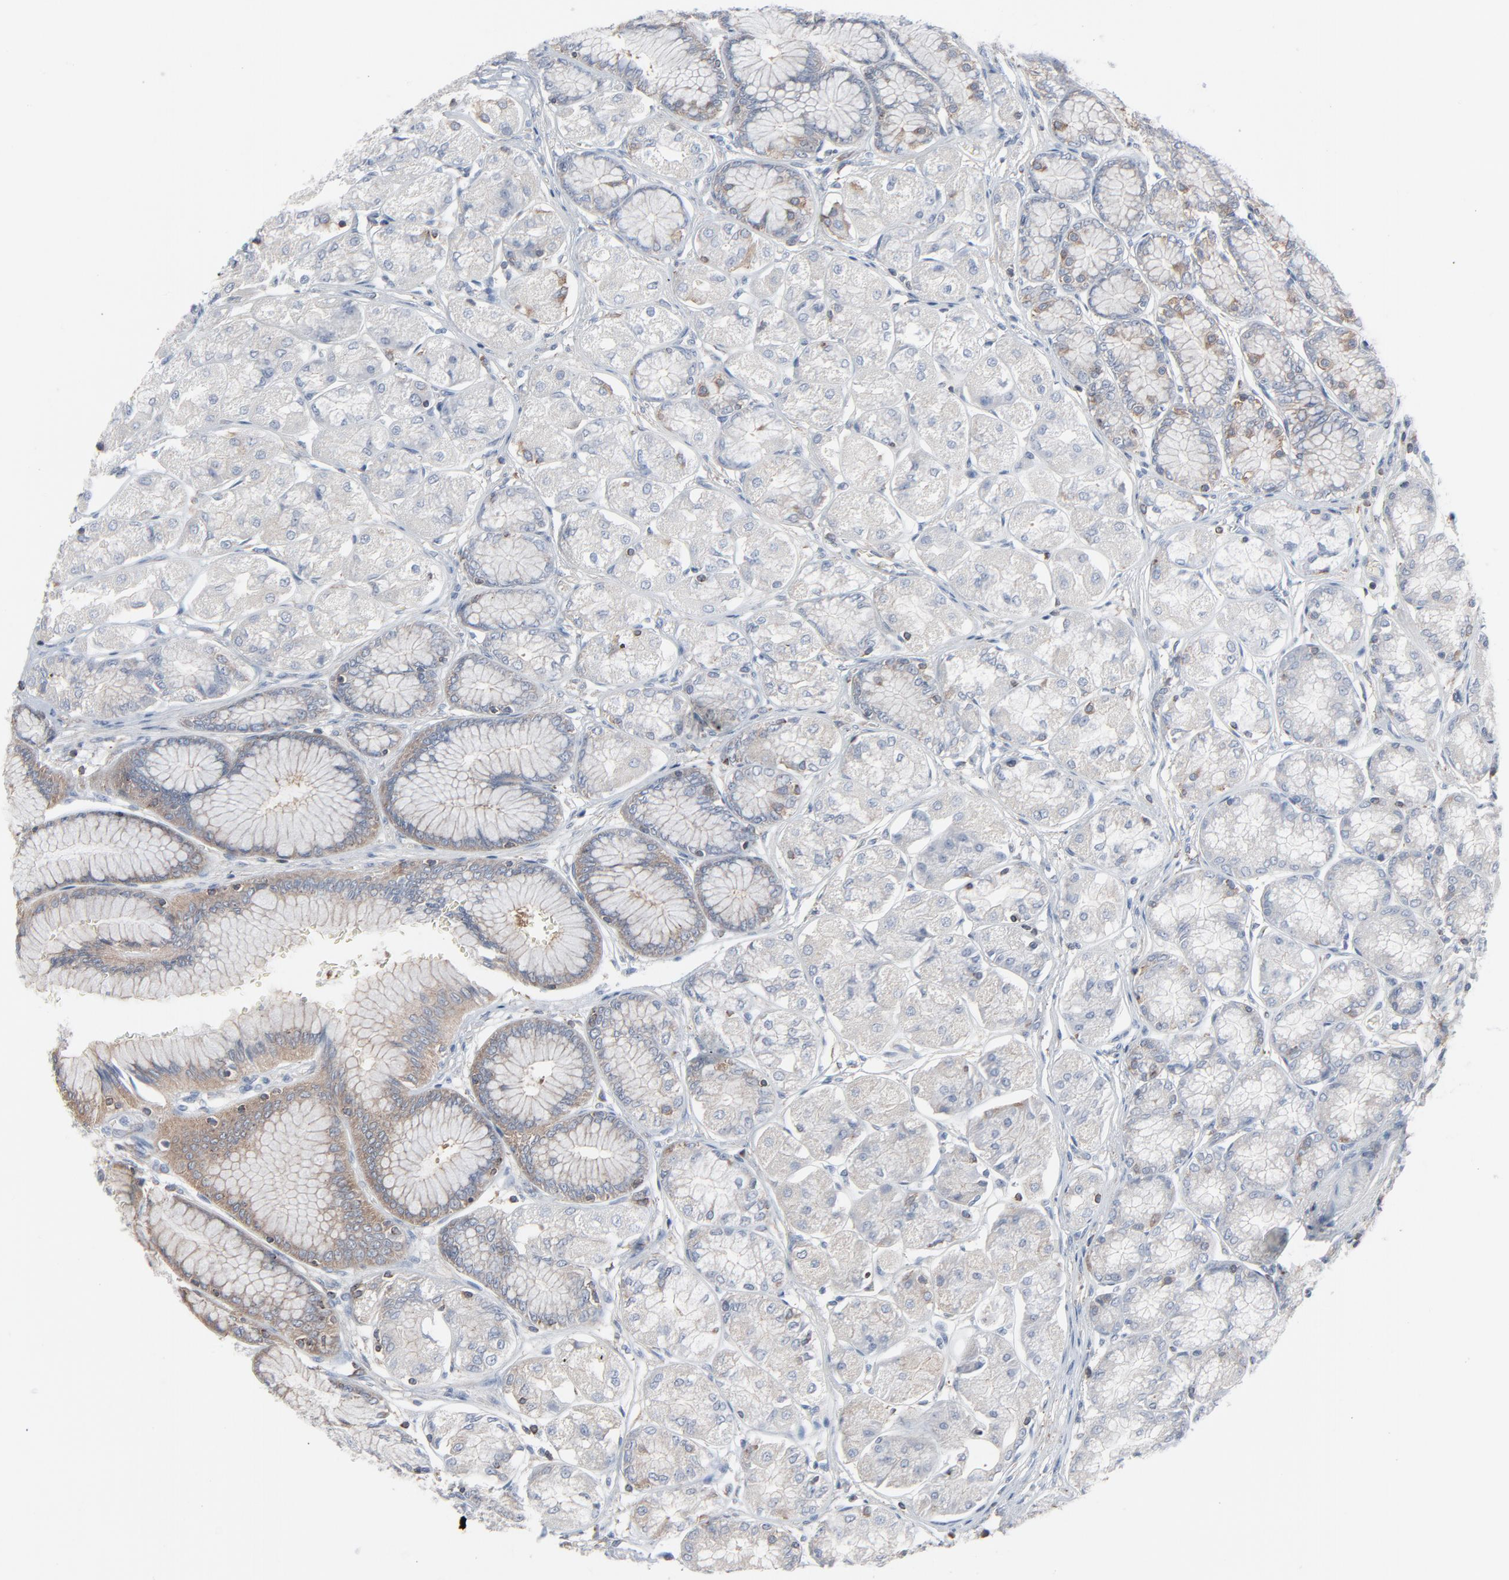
{"staining": {"intensity": "moderate", "quantity": "25%-75%", "location": "cytoplasmic/membranous"}, "tissue": "stomach", "cell_type": "Glandular cells", "image_type": "normal", "snomed": [{"axis": "morphology", "description": "Normal tissue, NOS"}, {"axis": "morphology", "description": "Adenocarcinoma, NOS"}, {"axis": "topography", "description": "Stomach"}, {"axis": "topography", "description": "Stomach, lower"}], "caption": "A micrograph of human stomach stained for a protein shows moderate cytoplasmic/membranous brown staining in glandular cells.", "gene": "OPTN", "patient": {"sex": "female", "age": 65}}